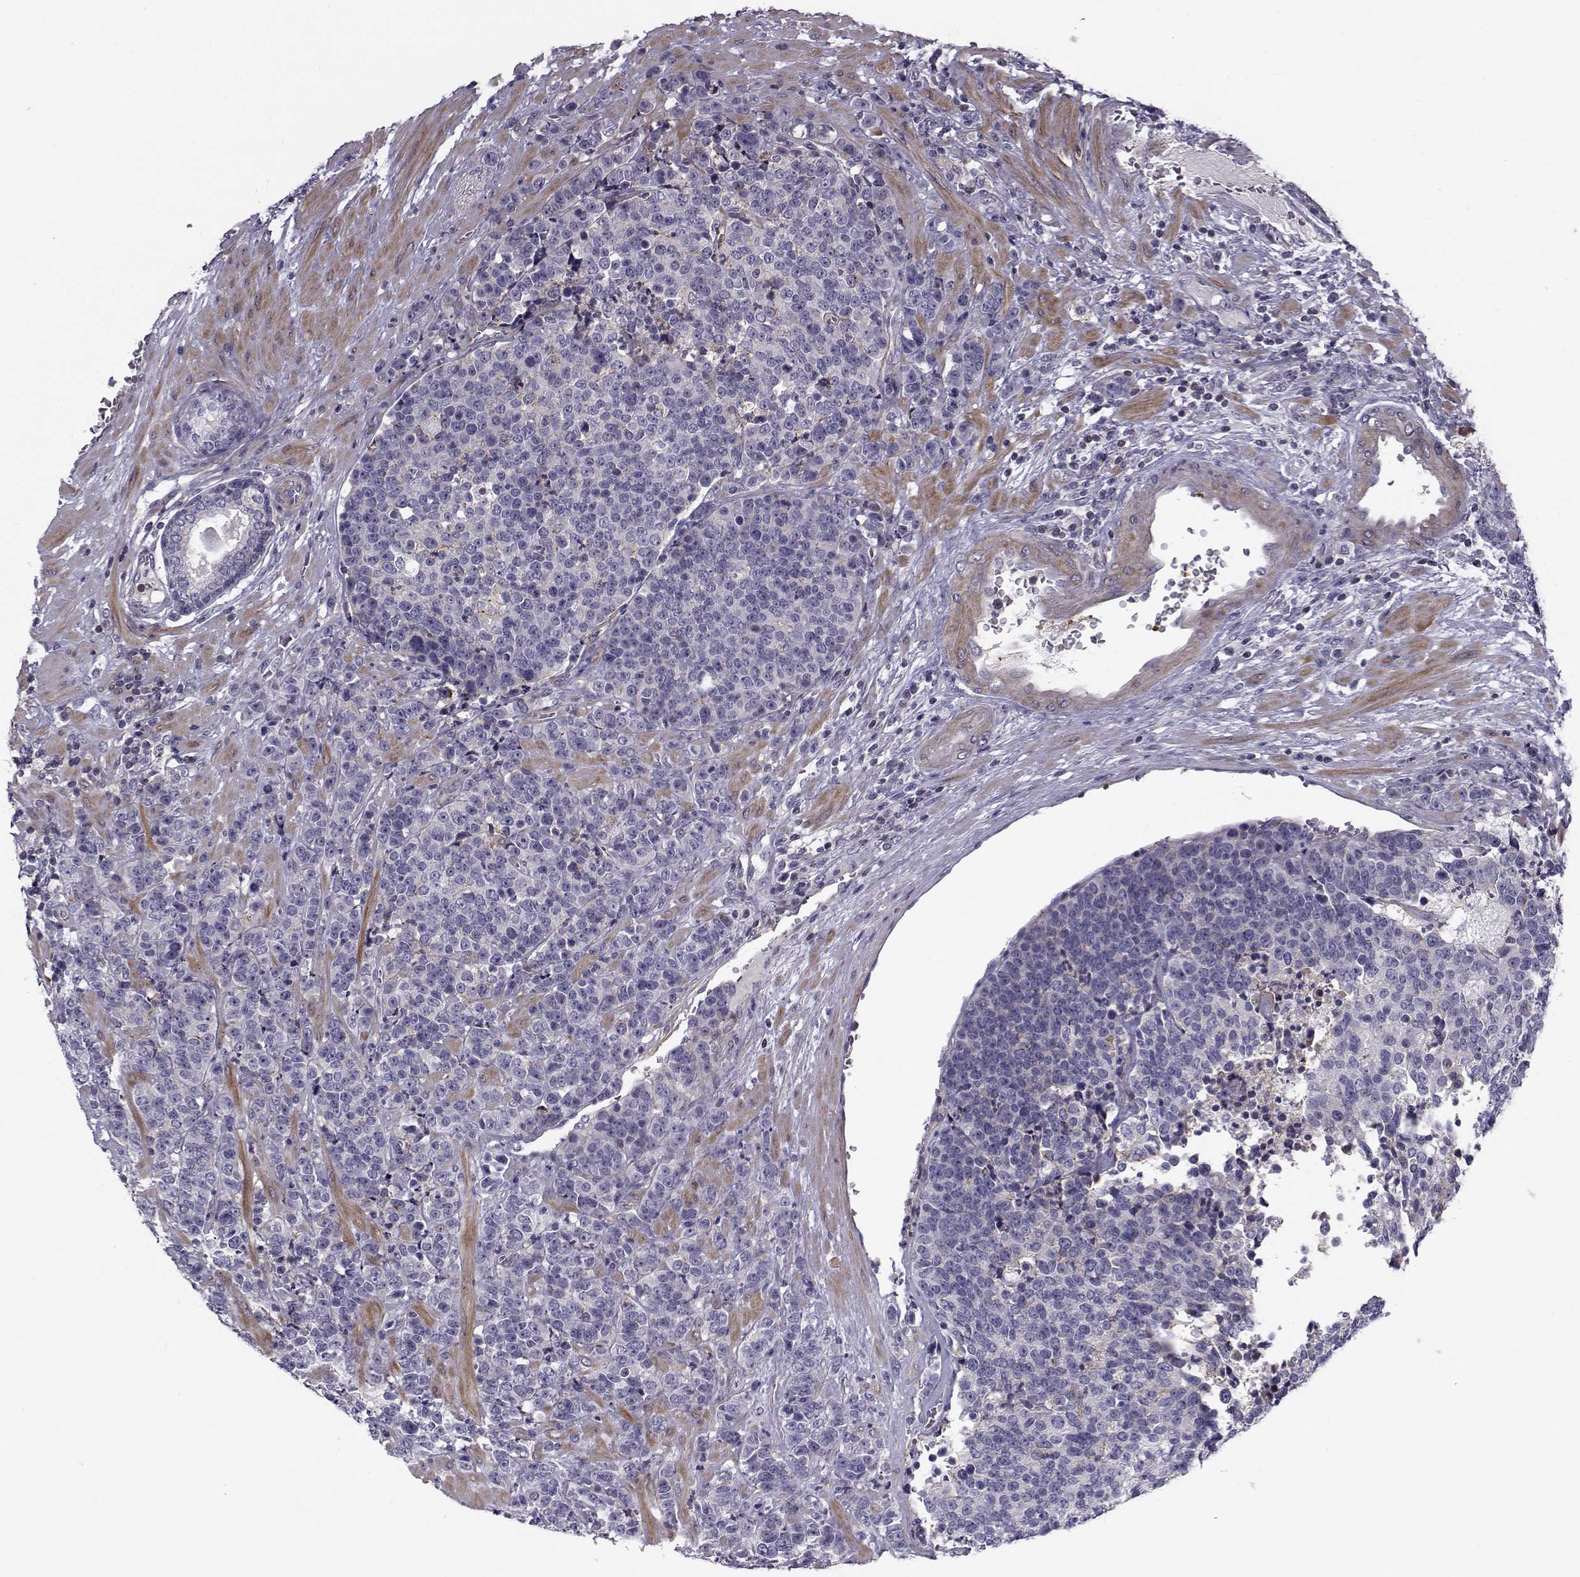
{"staining": {"intensity": "negative", "quantity": "none", "location": "none"}, "tissue": "prostate cancer", "cell_type": "Tumor cells", "image_type": "cancer", "snomed": [{"axis": "morphology", "description": "Adenocarcinoma, NOS"}, {"axis": "topography", "description": "Prostate"}], "caption": "There is no significant staining in tumor cells of adenocarcinoma (prostate). (DAB immunohistochemistry with hematoxylin counter stain).", "gene": "LRRC27", "patient": {"sex": "male", "age": 67}}